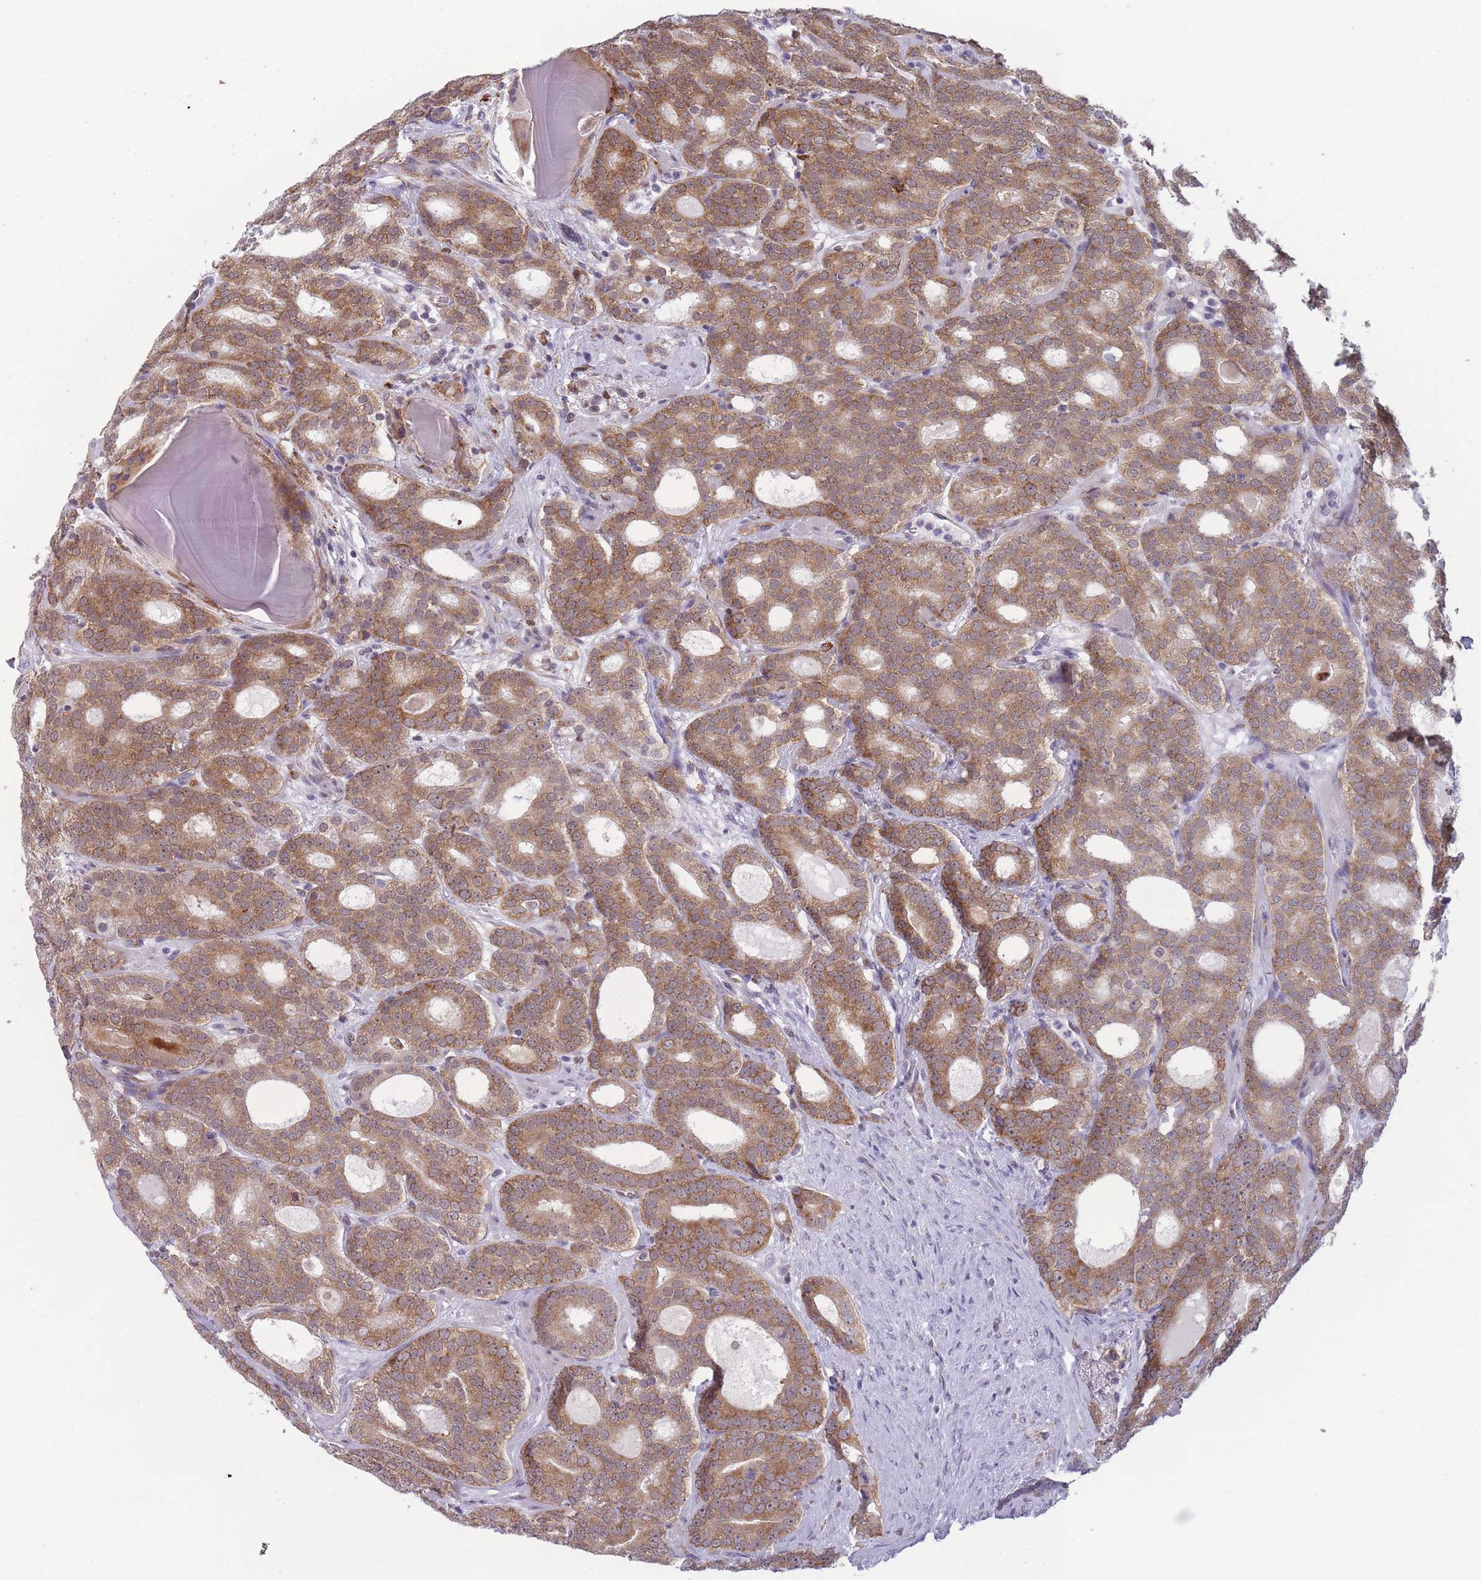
{"staining": {"intensity": "moderate", "quantity": ">75%", "location": "cytoplasmic/membranous"}, "tissue": "prostate cancer", "cell_type": "Tumor cells", "image_type": "cancer", "snomed": [{"axis": "morphology", "description": "Adenocarcinoma, High grade"}, {"axis": "topography", "description": "Prostate"}], "caption": "An image of human adenocarcinoma (high-grade) (prostate) stained for a protein reveals moderate cytoplasmic/membranous brown staining in tumor cells.", "gene": "TMEM121", "patient": {"sex": "male", "age": 64}}